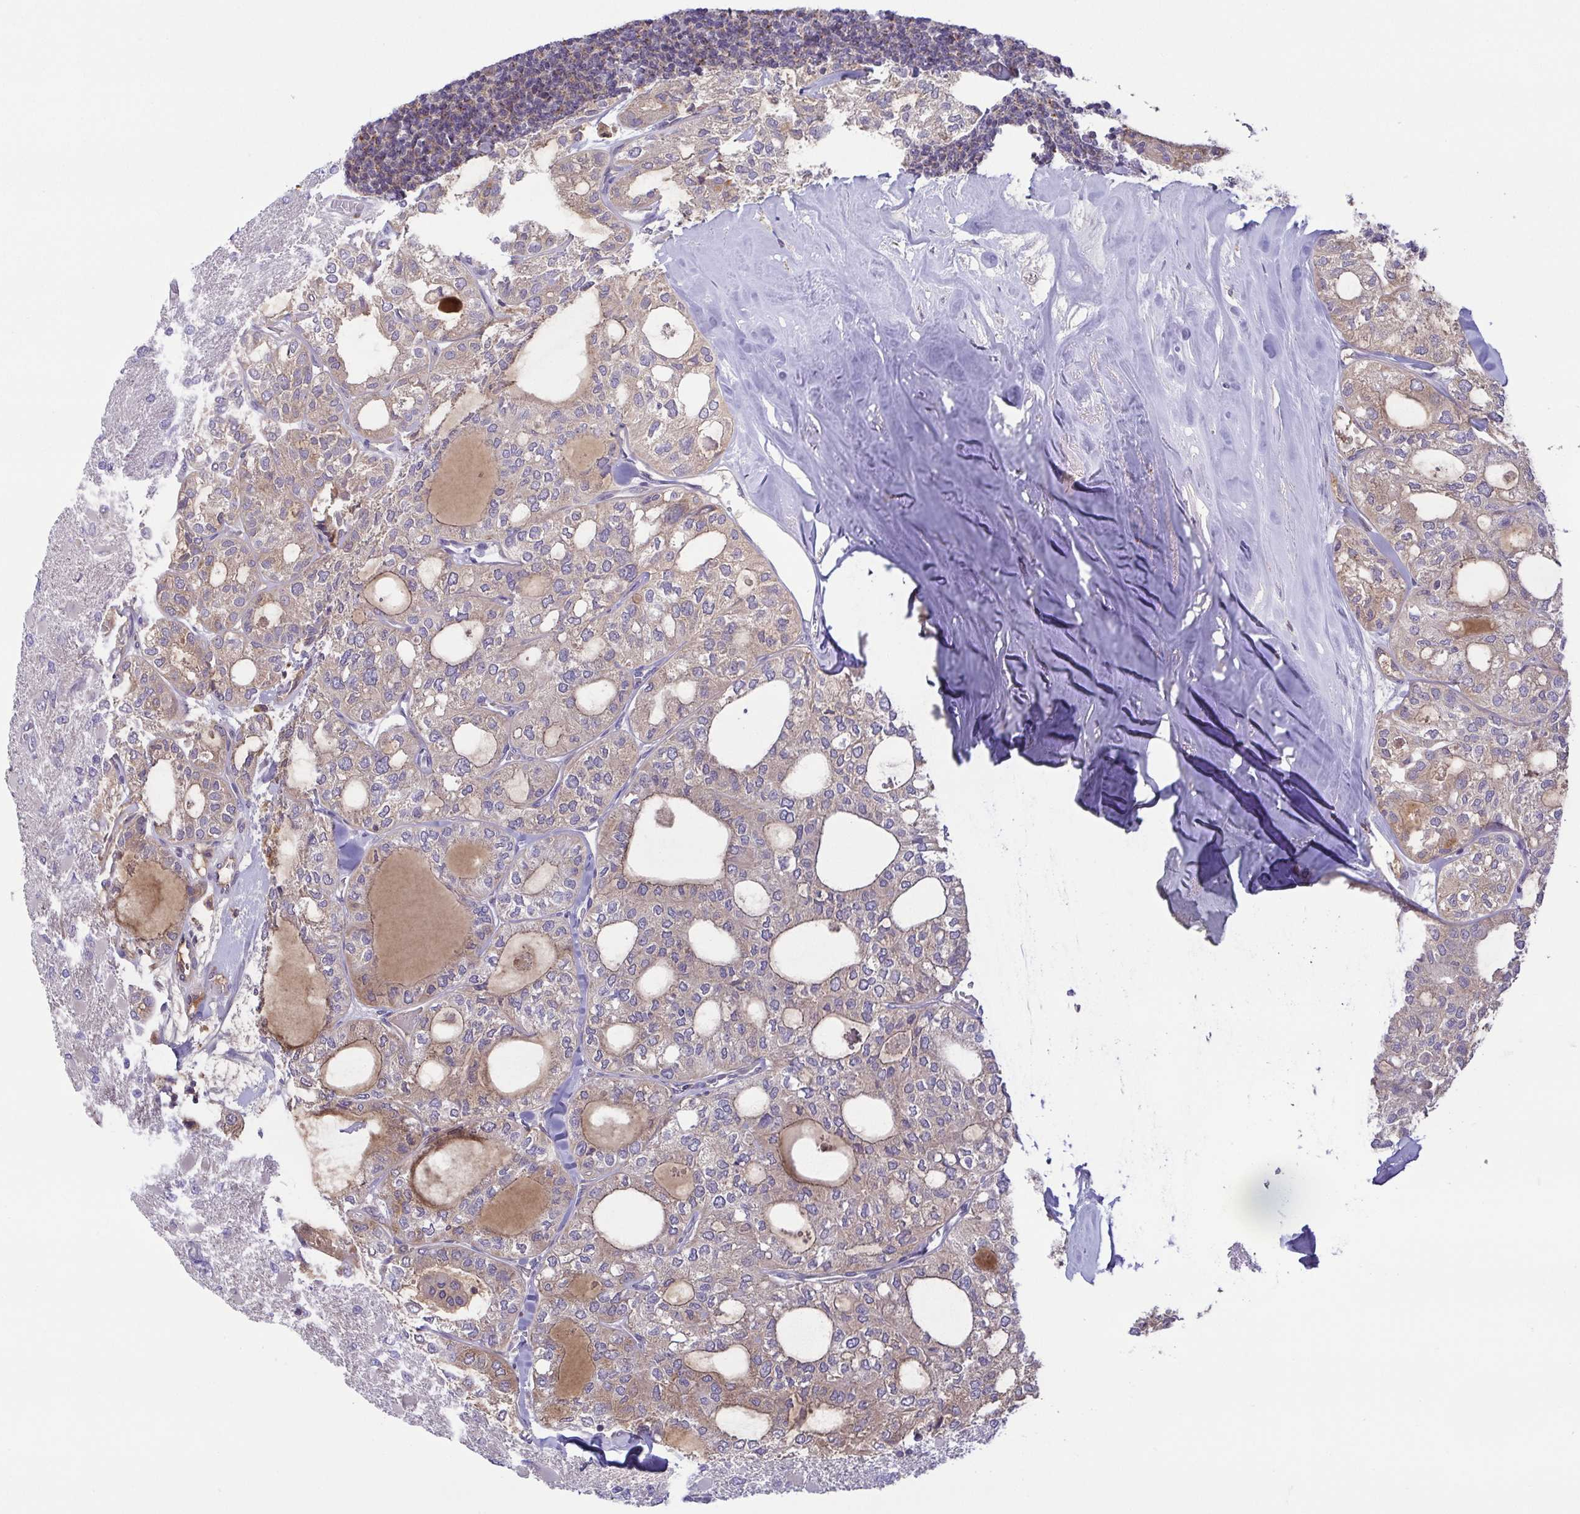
{"staining": {"intensity": "weak", "quantity": "25%-75%", "location": "cytoplasmic/membranous"}, "tissue": "thyroid cancer", "cell_type": "Tumor cells", "image_type": "cancer", "snomed": [{"axis": "morphology", "description": "Follicular adenoma carcinoma, NOS"}, {"axis": "topography", "description": "Thyroid gland"}], "caption": "High-power microscopy captured an immunohistochemistry histopathology image of thyroid follicular adenoma carcinoma, revealing weak cytoplasmic/membranous positivity in approximately 25%-75% of tumor cells.", "gene": "OSBPL7", "patient": {"sex": "male", "age": 75}}